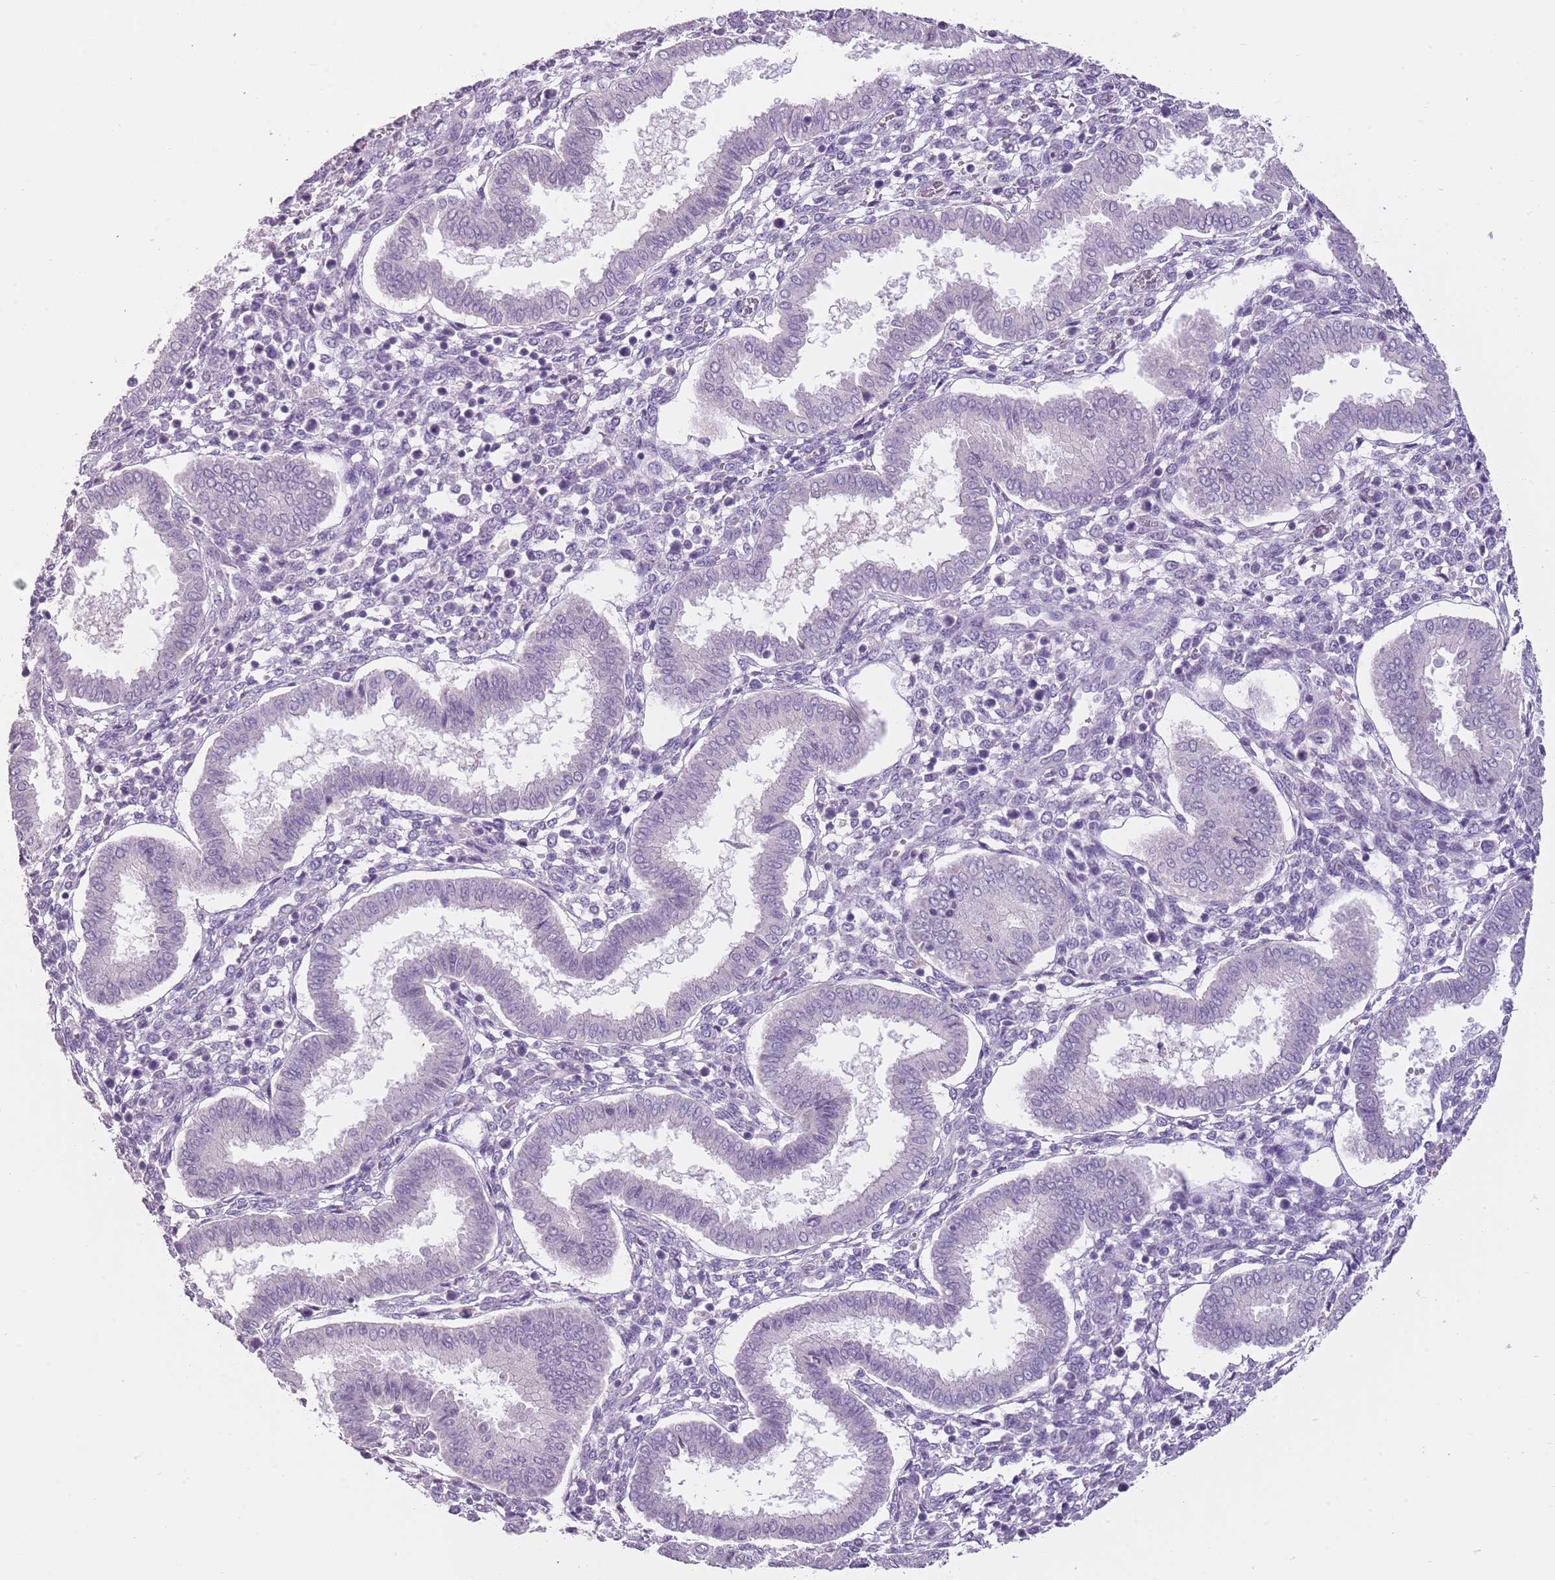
{"staining": {"intensity": "negative", "quantity": "none", "location": "none"}, "tissue": "endometrium", "cell_type": "Cells in endometrial stroma", "image_type": "normal", "snomed": [{"axis": "morphology", "description": "Normal tissue, NOS"}, {"axis": "topography", "description": "Endometrium"}], "caption": "Immunohistochemistry (IHC) micrograph of unremarkable endometrium stained for a protein (brown), which exhibits no positivity in cells in endometrial stroma.", "gene": "SLC35E3", "patient": {"sex": "female", "age": 24}}